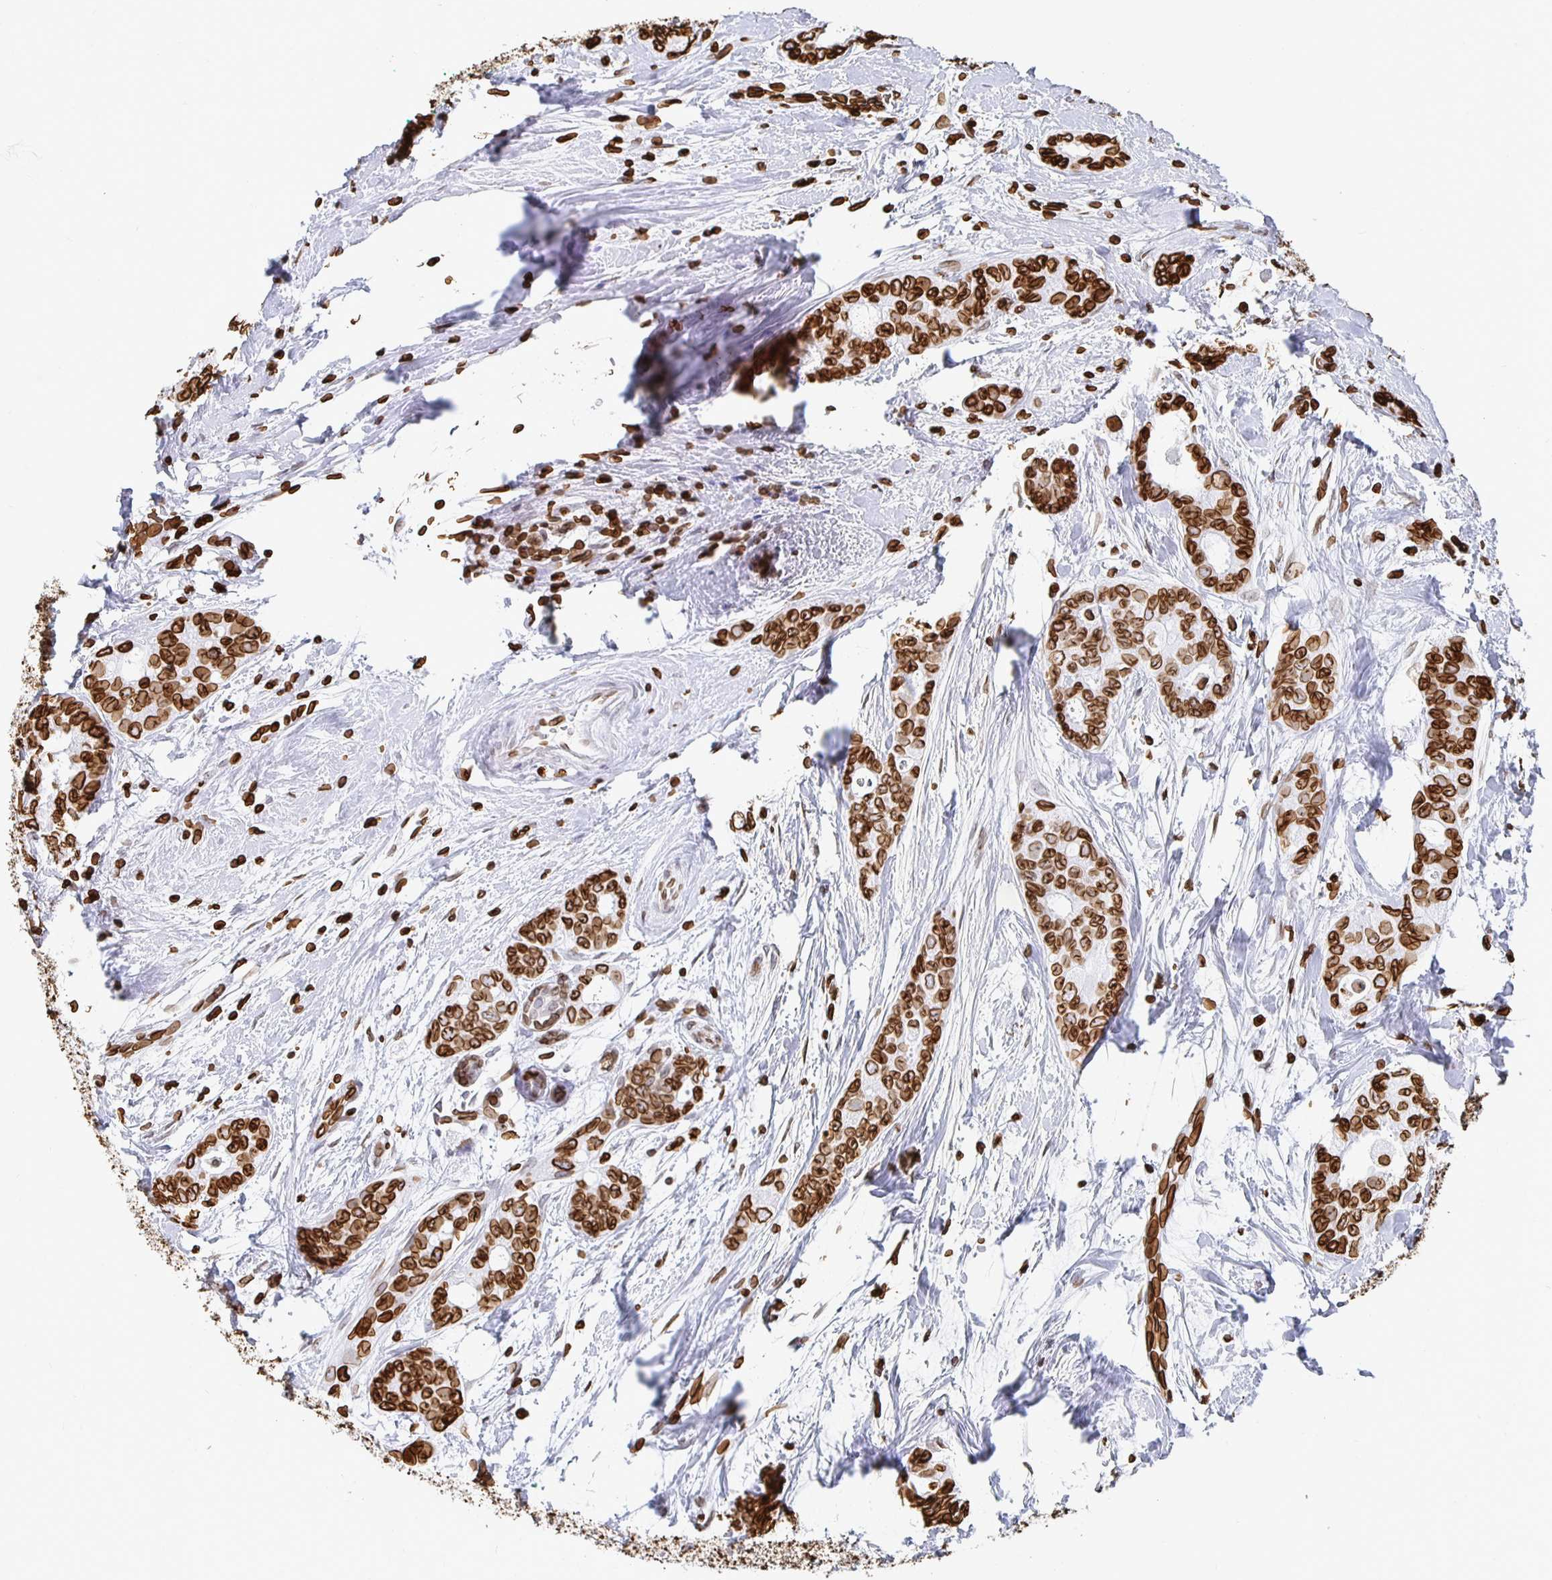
{"staining": {"intensity": "strong", "quantity": ">75%", "location": "cytoplasmic/membranous,nuclear"}, "tissue": "breast cancer", "cell_type": "Tumor cells", "image_type": "cancer", "snomed": [{"axis": "morphology", "description": "Duct carcinoma"}, {"axis": "topography", "description": "Breast"}], "caption": "Breast cancer stained for a protein reveals strong cytoplasmic/membranous and nuclear positivity in tumor cells. (IHC, brightfield microscopy, high magnification).", "gene": "LMNB1", "patient": {"sex": "female", "age": 45}}